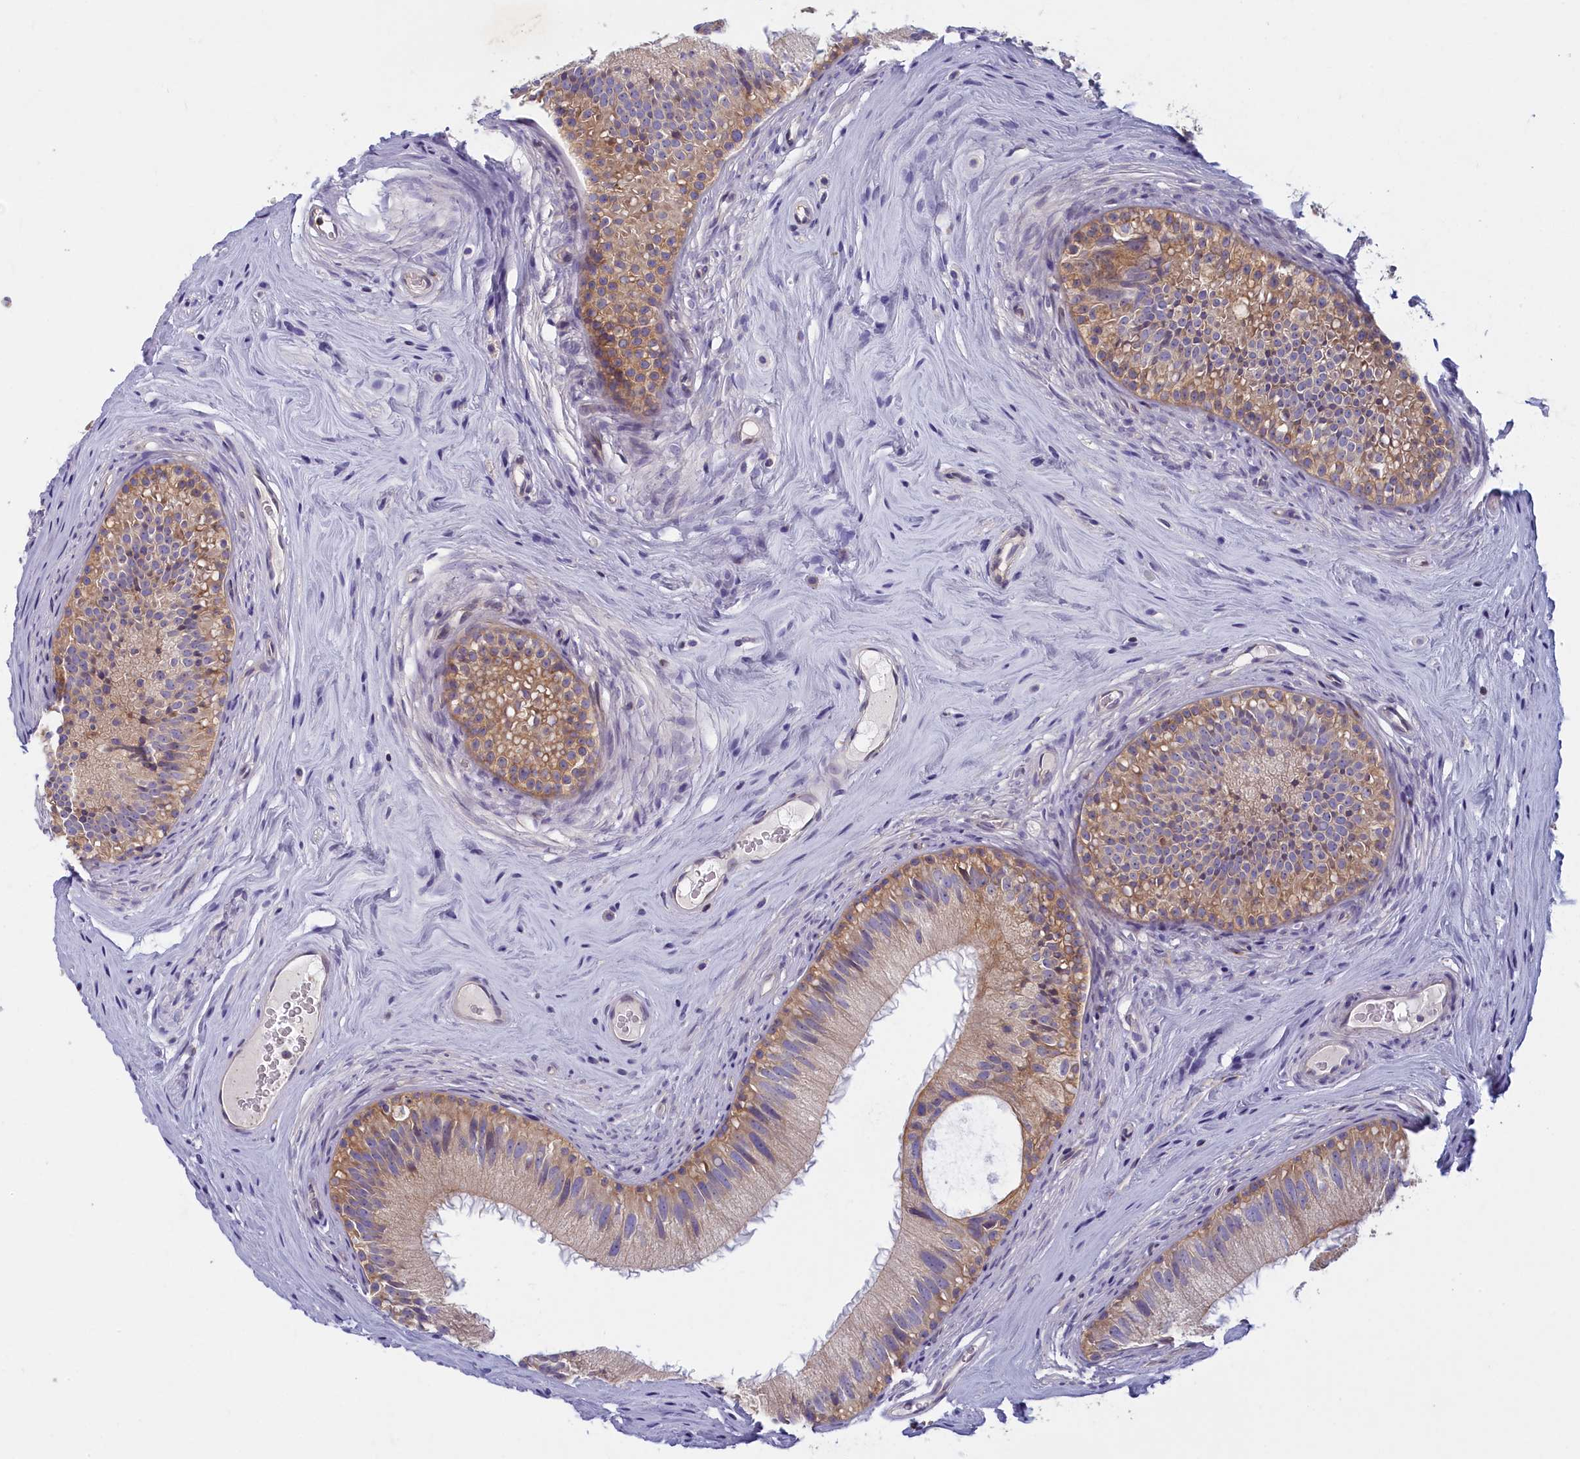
{"staining": {"intensity": "moderate", "quantity": "25%-75%", "location": "cytoplasmic/membranous"}, "tissue": "epididymis", "cell_type": "Glandular cells", "image_type": "normal", "snomed": [{"axis": "morphology", "description": "Normal tissue, NOS"}, {"axis": "topography", "description": "Epididymis"}], "caption": "Epididymis stained with DAB (3,3'-diaminobenzidine) IHC exhibits medium levels of moderate cytoplasmic/membranous positivity in approximately 25%-75% of glandular cells.", "gene": "NOL10", "patient": {"sex": "male", "age": 45}}